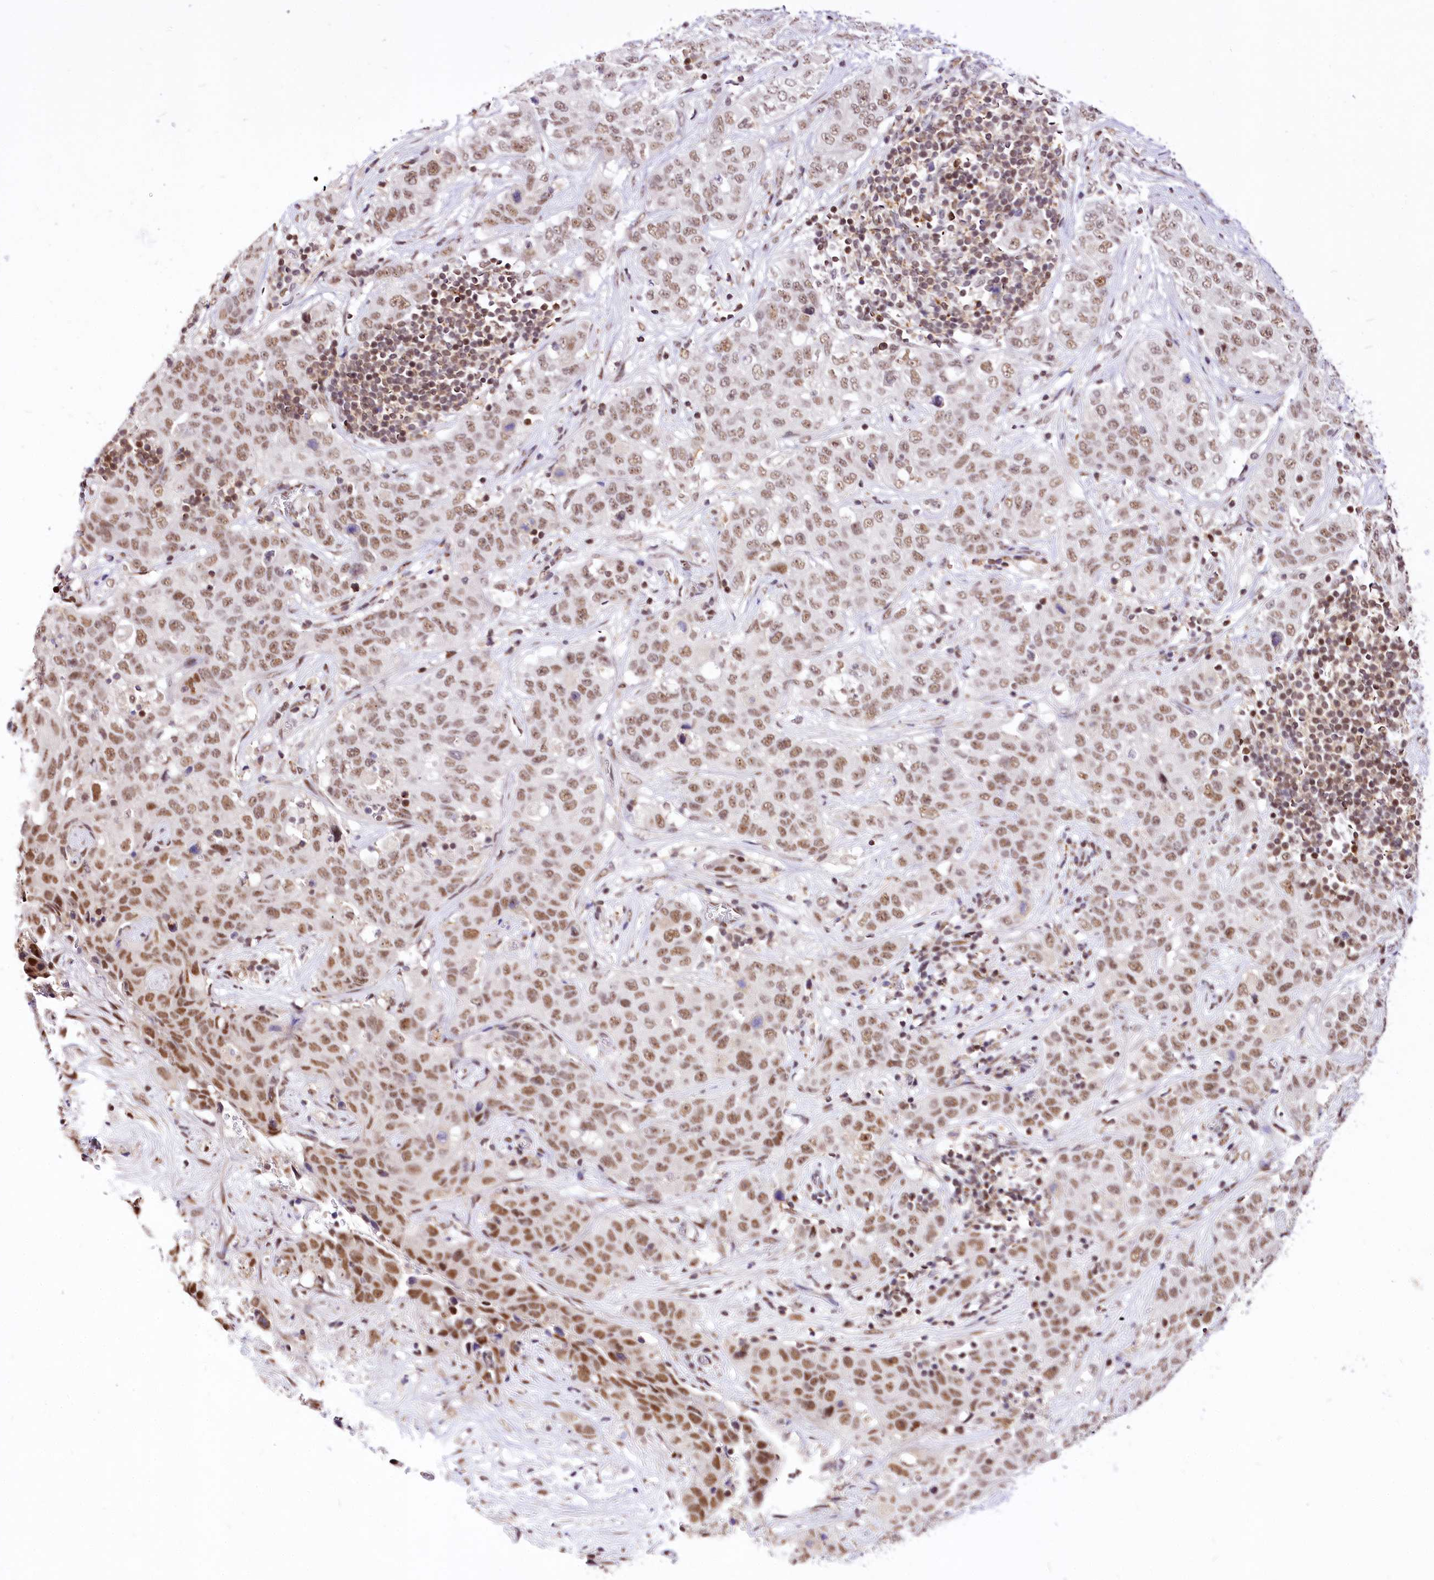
{"staining": {"intensity": "moderate", "quantity": ">75%", "location": "nuclear"}, "tissue": "stomach cancer", "cell_type": "Tumor cells", "image_type": "cancer", "snomed": [{"axis": "morphology", "description": "Normal tissue, NOS"}, {"axis": "morphology", "description": "Adenocarcinoma, NOS"}, {"axis": "topography", "description": "Lymph node"}, {"axis": "topography", "description": "Stomach"}], "caption": "A high-resolution image shows immunohistochemistry (IHC) staining of stomach cancer (adenocarcinoma), which exhibits moderate nuclear expression in about >75% of tumor cells.", "gene": "POLA2", "patient": {"sex": "male", "age": 48}}